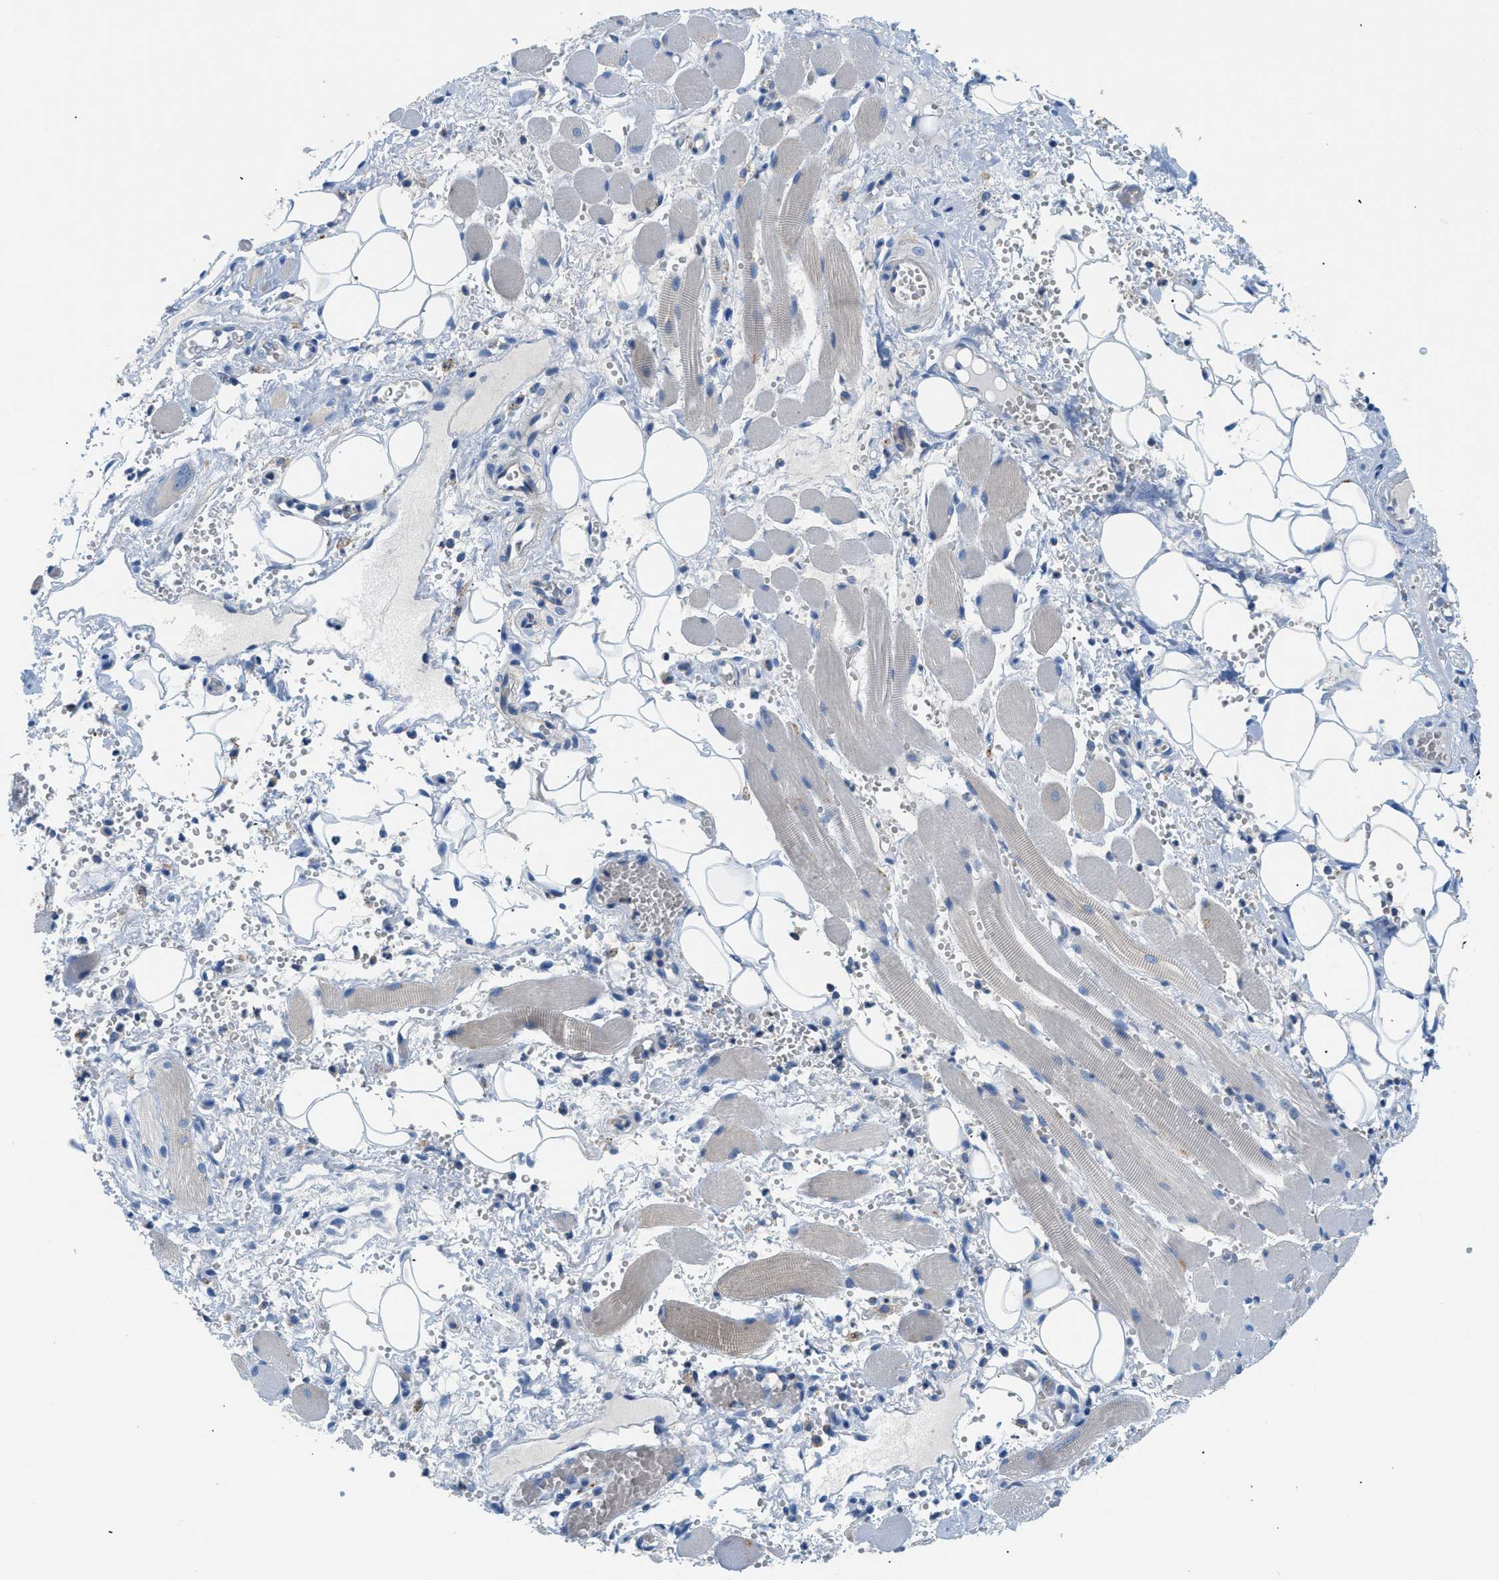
{"staining": {"intensity": "negative", "quantity": "none", "location": "none"}, "tissue": "adipose tissue", "cell_type": "Adipocytes", "image_type": "normal", "snomed": [{"axis": "morphology", "description": "Normal tissue, NOS"}, {"axis": "morphology", "description": "Inflammation, NOS"}, {"axis": "topography", "description": "Vascular tissue"}, {"axis": "topography", "description": "Salivary gland"}], "caption": "Image shows no protein staining in adipocytes of unremarkable adipose tissue. Brightfield microscopy of IHC stained with DAB (3,3'-diaminobenzidine) (brown) and hematoxylin (blue), captured at high magnification.", "gene": "ORAI1", "patient": {"sex": "female", "age": 75}}